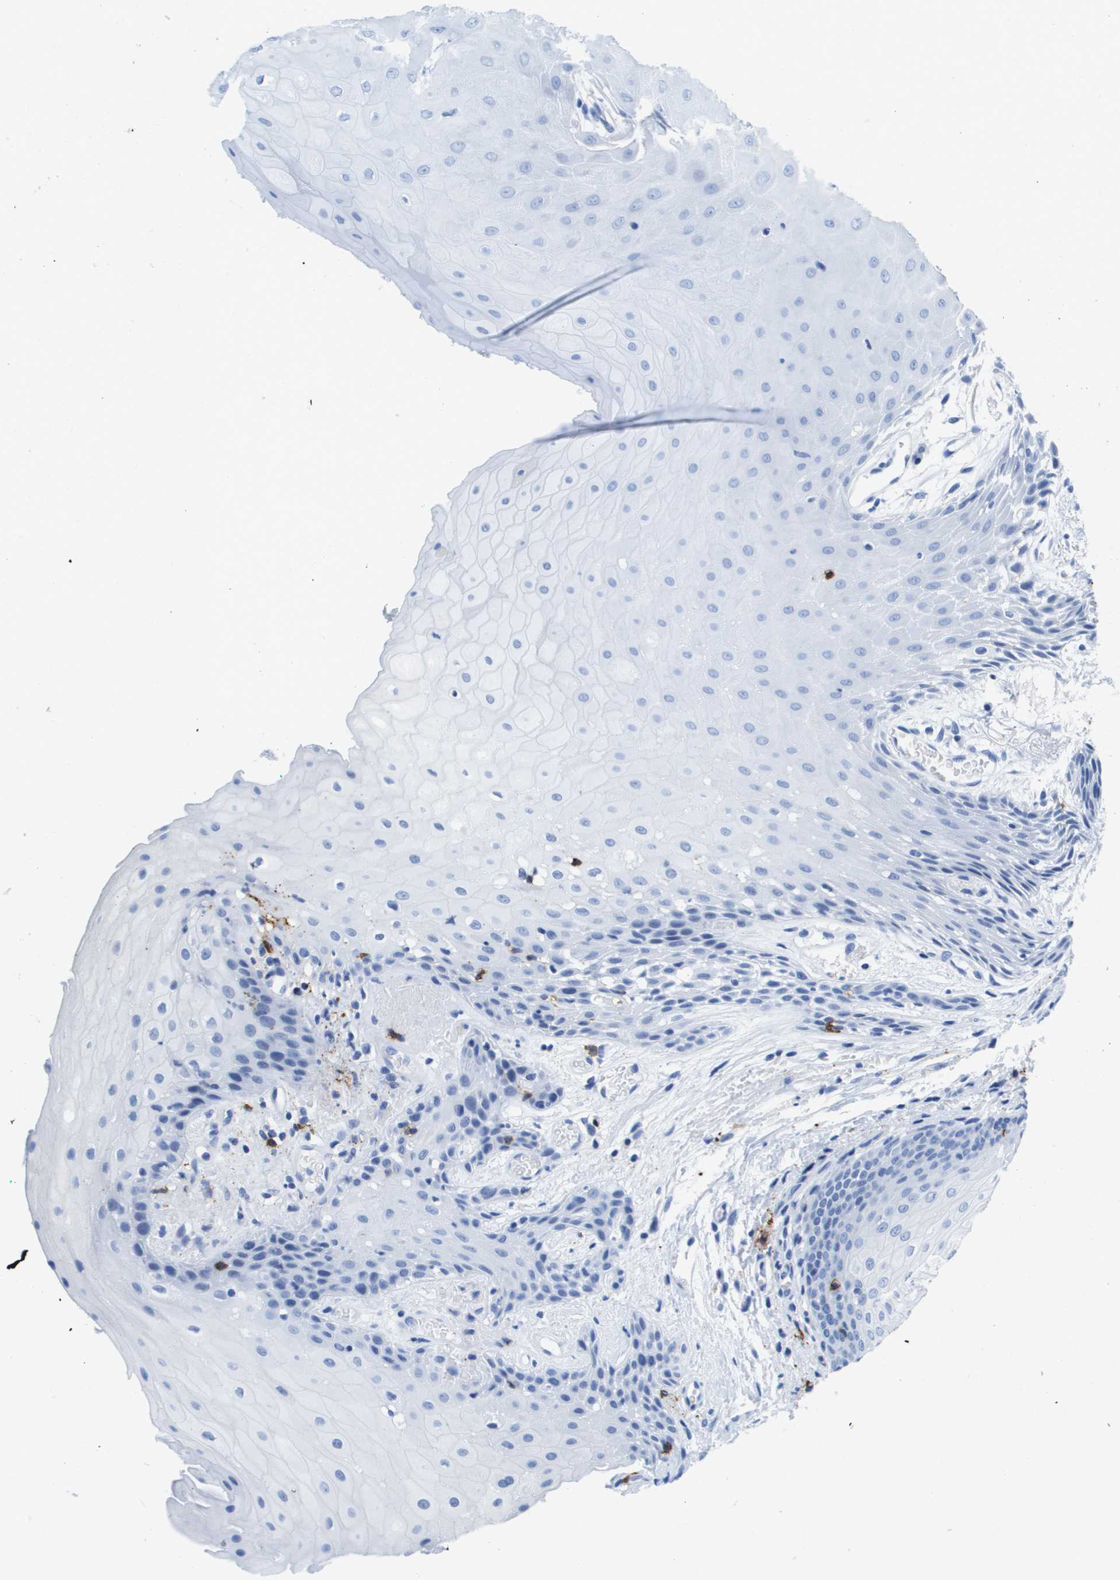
{"staining": {"intensity": "negative", "quantity": "none", "location": "none"}, "tissue": "oral mucosa", "cell_type": "Squamous epithelial cells", "image_type": "normal", "snomed": [{"axis": "morphology", "description": "Normal tissue, NOS"}, {"axis": "morphology", "description": "Squamous cell carcinoma, NOS"}, {"axis": "topography", "description": "Oral tissue"}, {"axis": "topography", "description": "Salivary gland"}, {"axis": "topography", "description": "Head-Neck"}], "caption": "Image shows no protein positivity in squamous epithelial cells of unremarkable oral mucosa.", "gene": "MS4A1", "patient": {"sex": "female", "age": 62}}